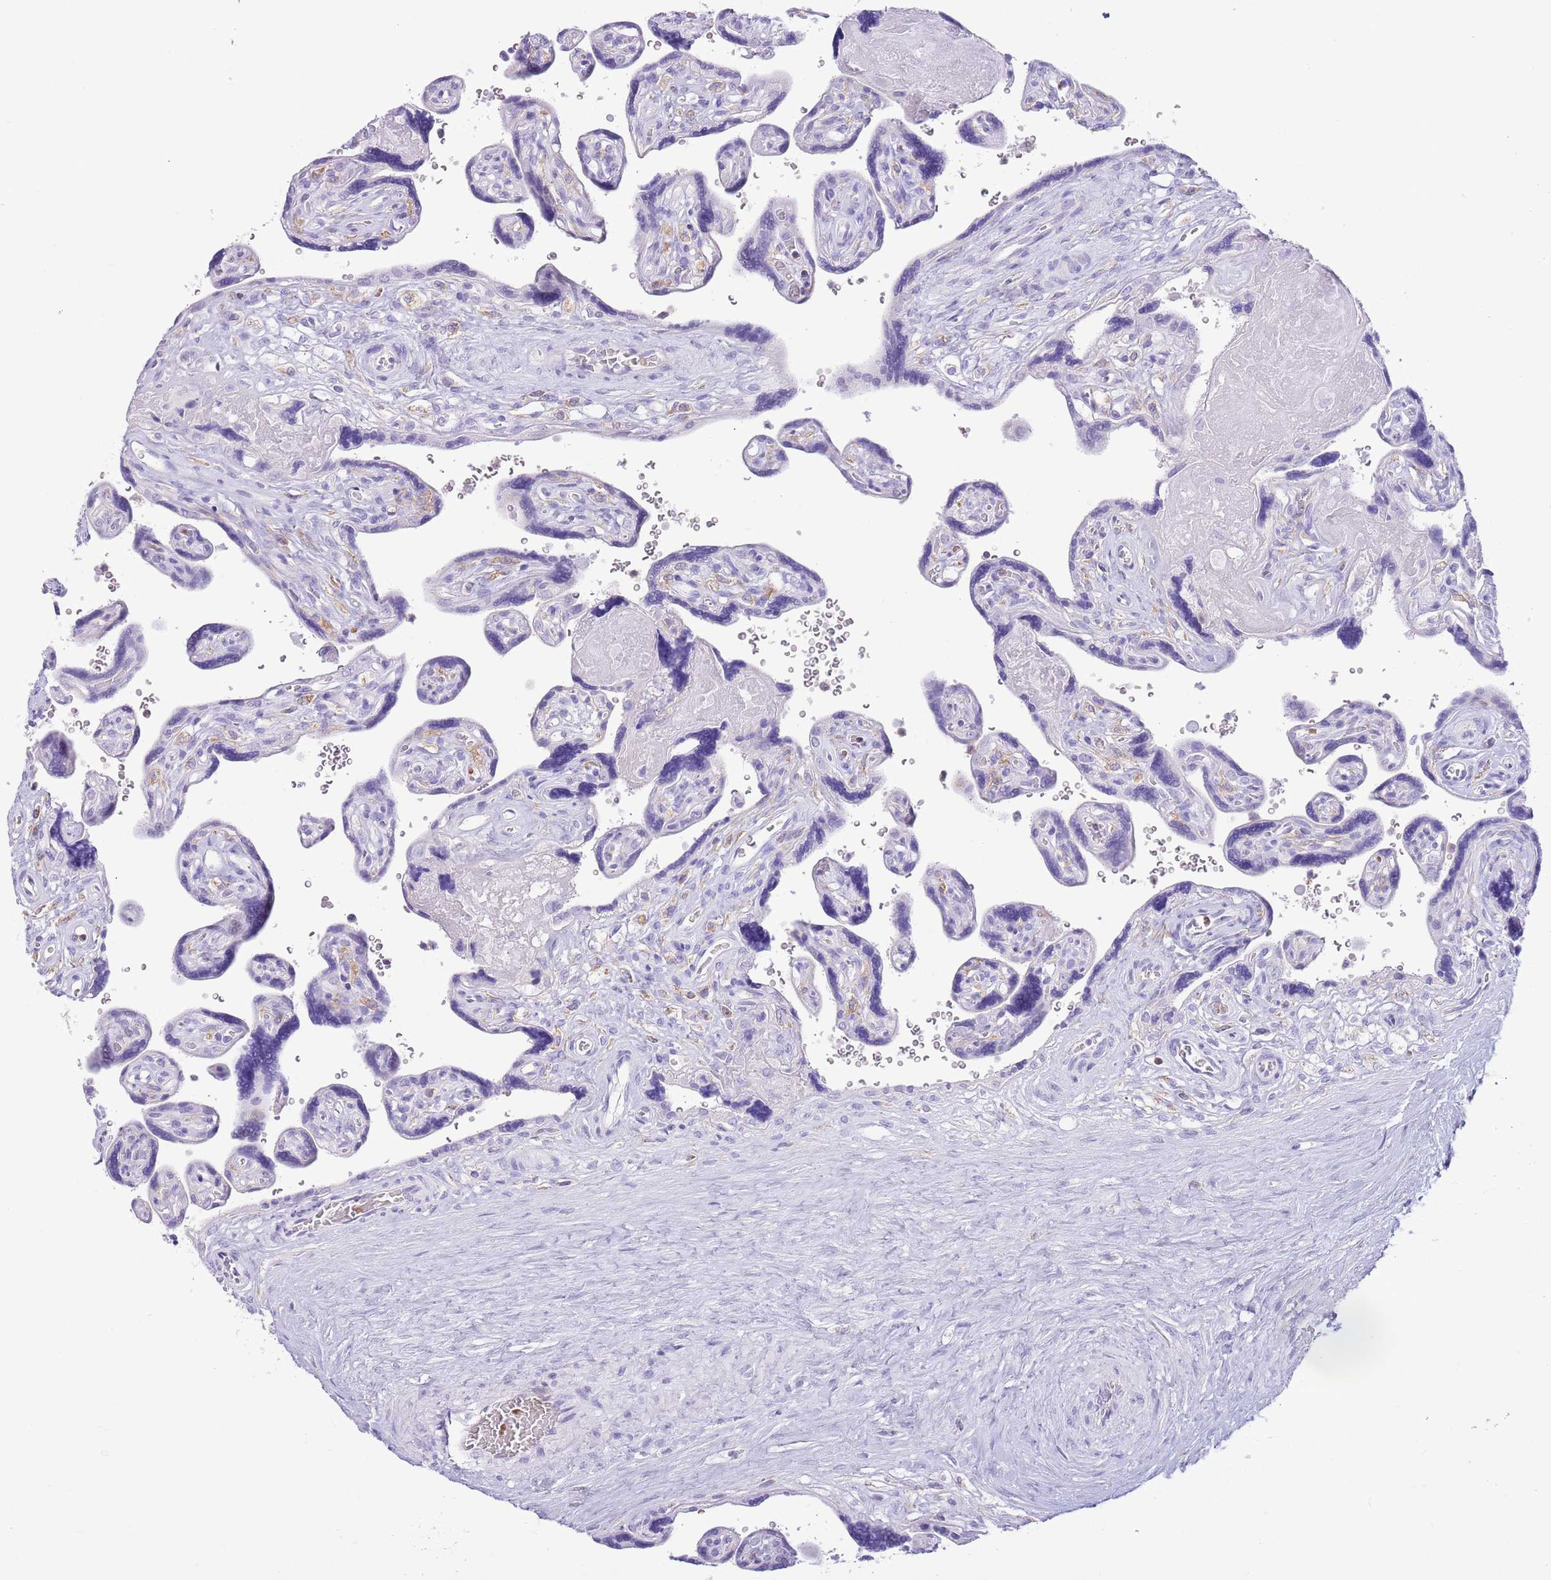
{"staining": {"intensity": "negative", "quantity": "none", "location": "none"}, "tissue": "placenta", "cell_type": "Decidual cells", "image_type": "normal", "snomed": [{"axis": "morphology", "description": "Normal tissue, NOS"}, {"axis": "topography", "description": "Placenta"}], "caption": "The image exhibits no staining of decidual cells in benign placenta. The staining is performed using DAB brown chromogen with nuclei counter-stained in using hematoxylin.", "gene": "OR4Q3", "patient": {"sex": "female", "age": 39}}